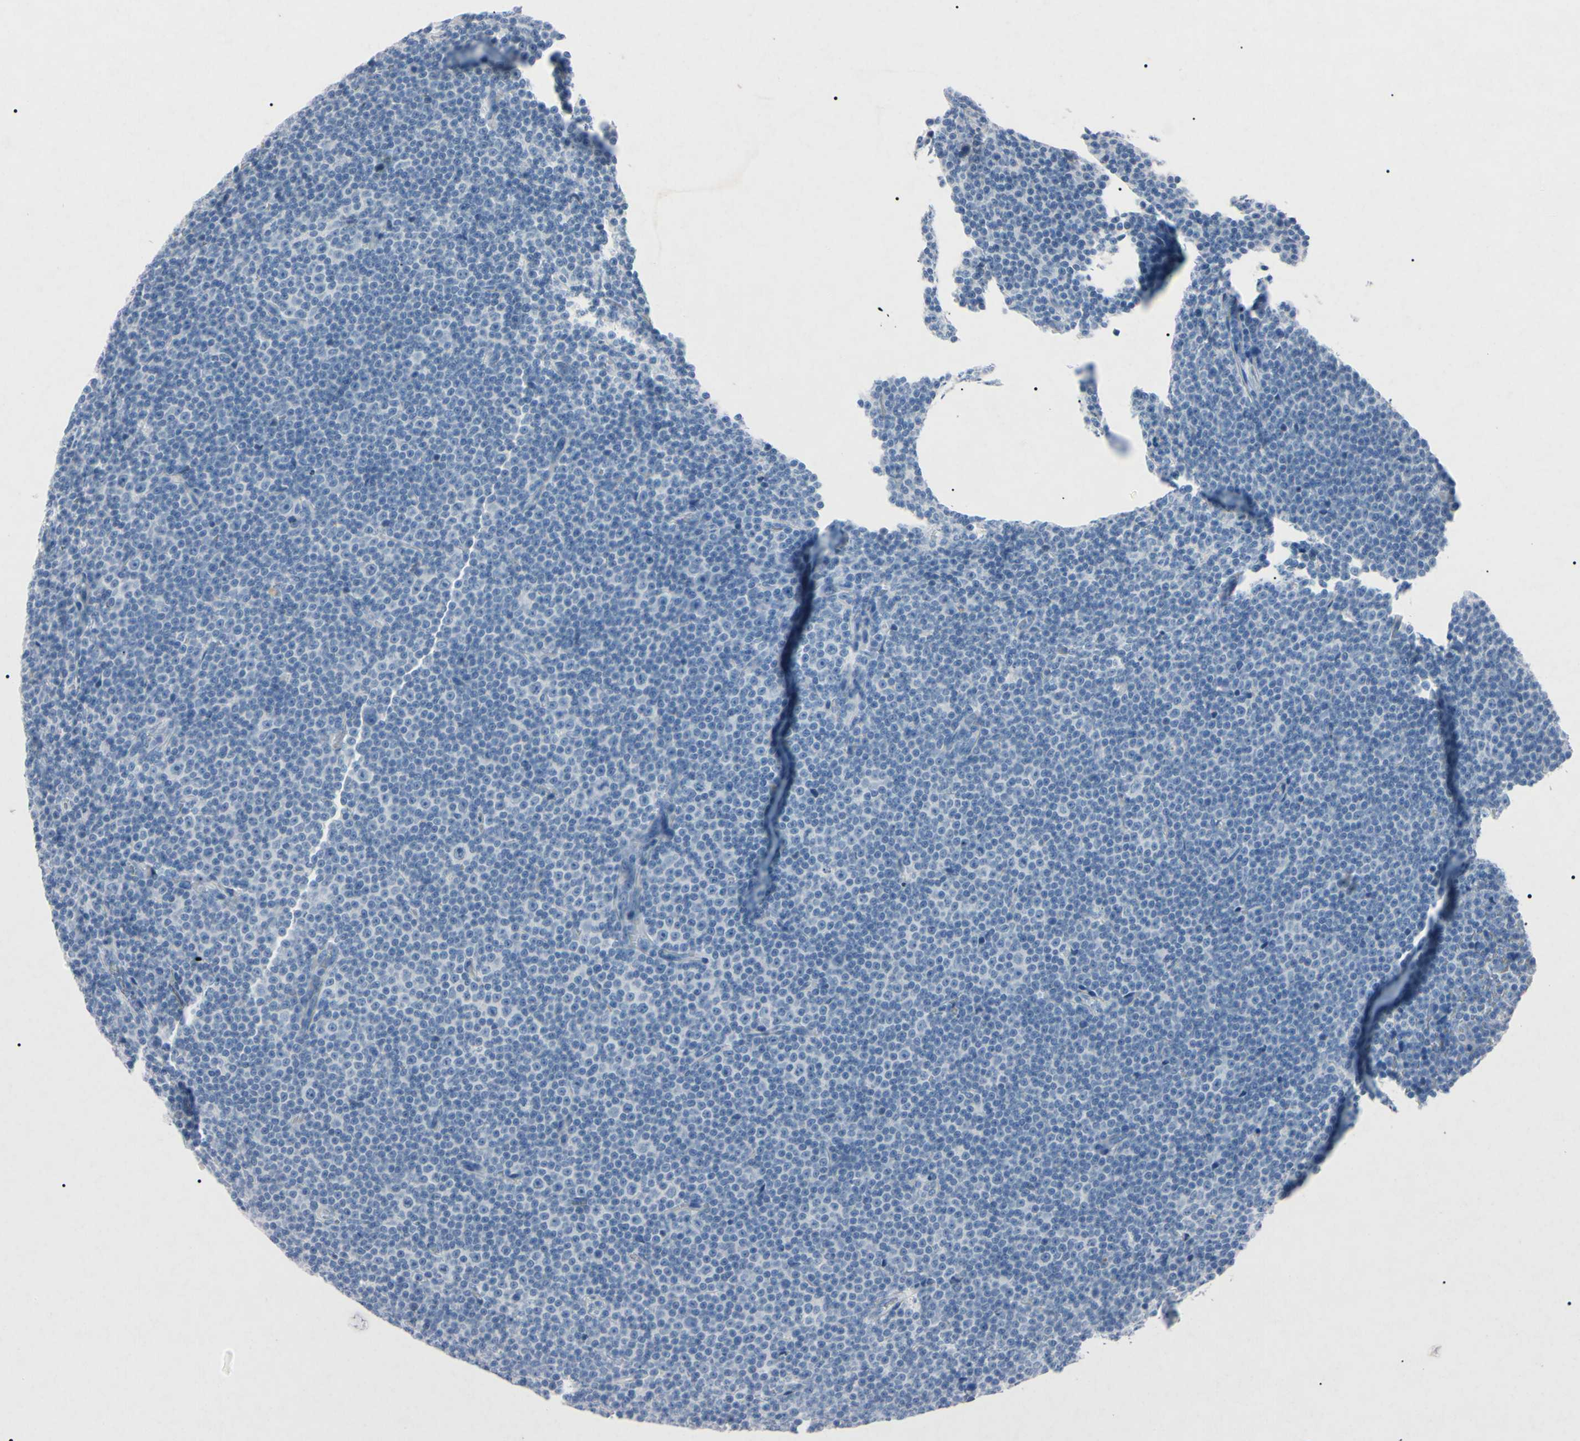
{"staining": {"intensity": "negative", "quantity": "none", "location": "none"}, "tissue": "lymphoma", "cell_type": "Tumor cells", "image_type": "cancer", "snomed": [{"axis": "morphology", "description": "Malignant lymphoma, non-Hodgkin's type, Low grade"}, {"axis": "topography", "description": "Lymph node"}], "caption": "Immunohistochemistry image of neoplastic tissue: malignant lymphoma, non-Hodgkin's type (low-grade) stained with DAB exhibits no significant protein staining in tumor cells.", "gene": "ELN", "patient": {"sex": "female", "age": 67}}